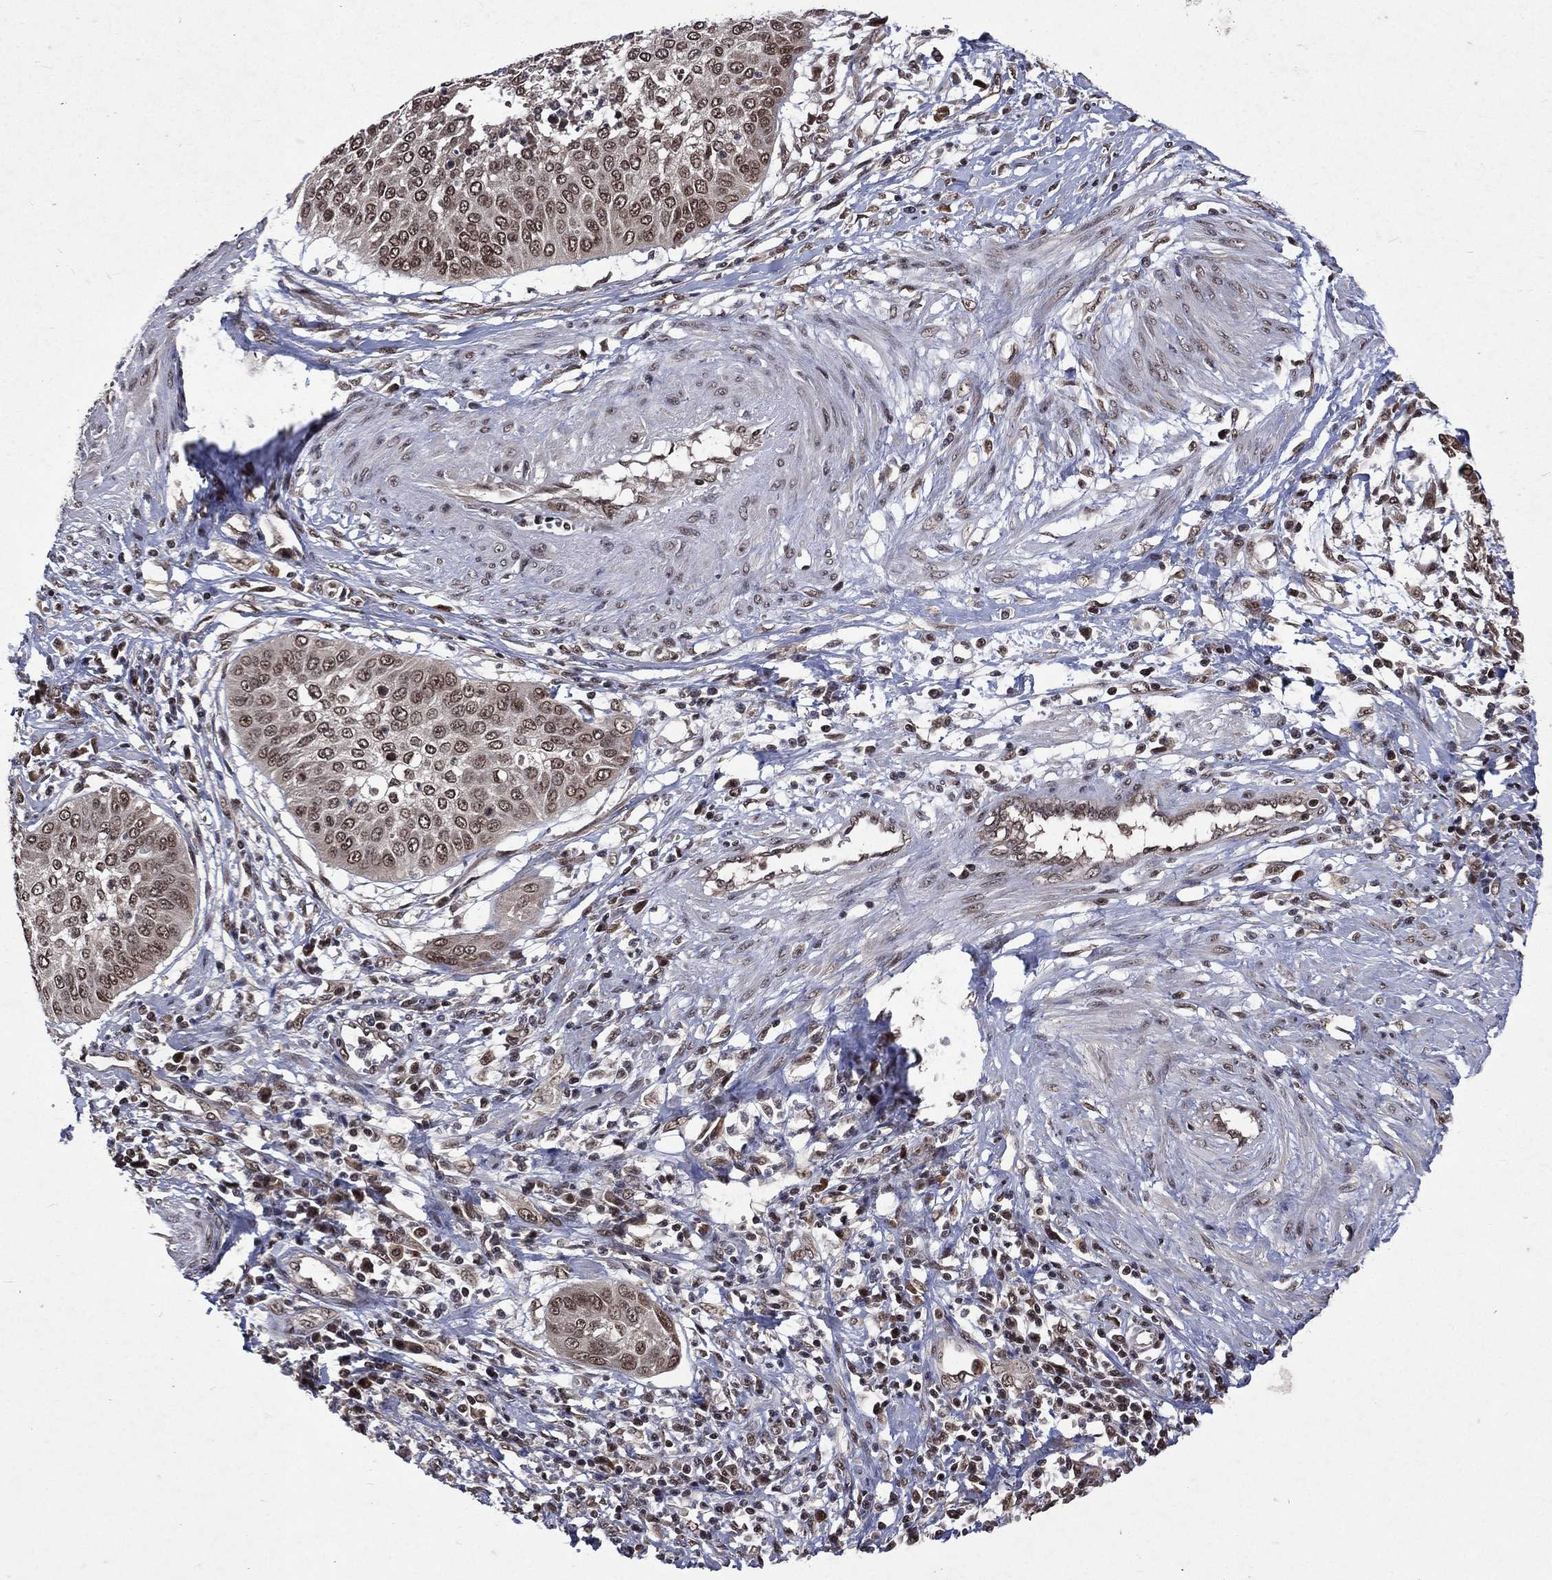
{"staining": {"intensity": "moderate", "quantity": "25%-75%", "location": "nuclear"}, "tissue": "cervical cancer", "cell_type": "Tumor cells", "image_type": "cancer", "snomed": [{"axis": "morphology", "description": "Normal tissue, NOS"}, {"axis": "morphology", "description": "Squamous cell carcinoma, NOS"}, {"axis": "topography", "description": "Cervix"}], "caption": "A histopathology image showing moderate nuclear positivity in approximately 25%-75% of tumor cells in squamous cell carcinoma (cervical), as visualized by brown immunohistochemical staining.", "gene": "DMAP1", "patient": {"sex": "female", "age": 39}}